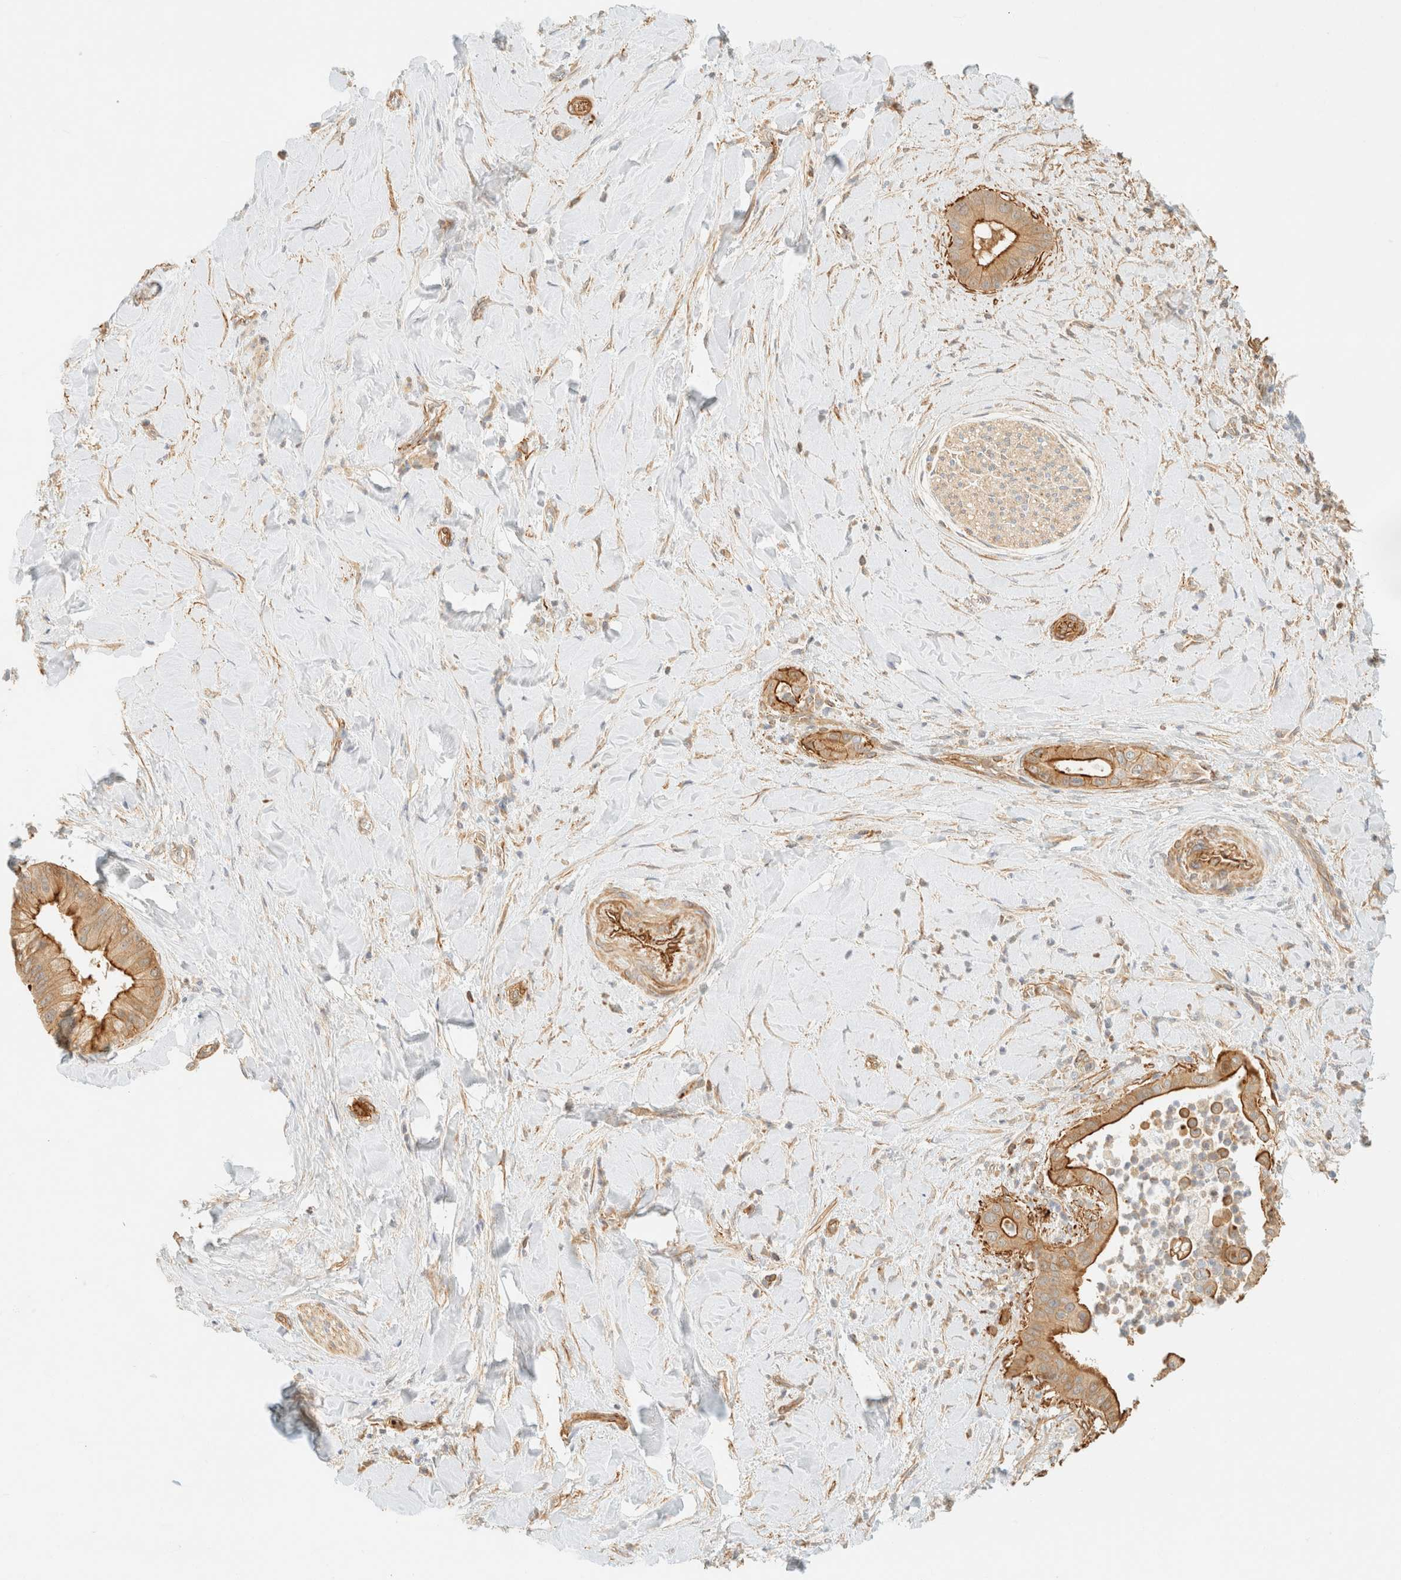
{"staining": {"intensity": "moderate", "quantity": ">75%", "location": "cytoplasmic/membranous"}, "tissue": "liver cancer", "cell_type": "Tumor cells", "image_type": "cancer", "snomed": [{"axis": "morphology", "description": "Cholangiocarcinoma"}, {"axis": "topography", "description": "Liver"}], "caption": "Moderate cytoplasmic/membranous expression for a protein is seen in about >75% of tumor cells of liver cancer (cholangiocarcinoma) using immunohistochemistry.", "gene": "OTOP2", "patient": {"sex": "female", "age": 54}}